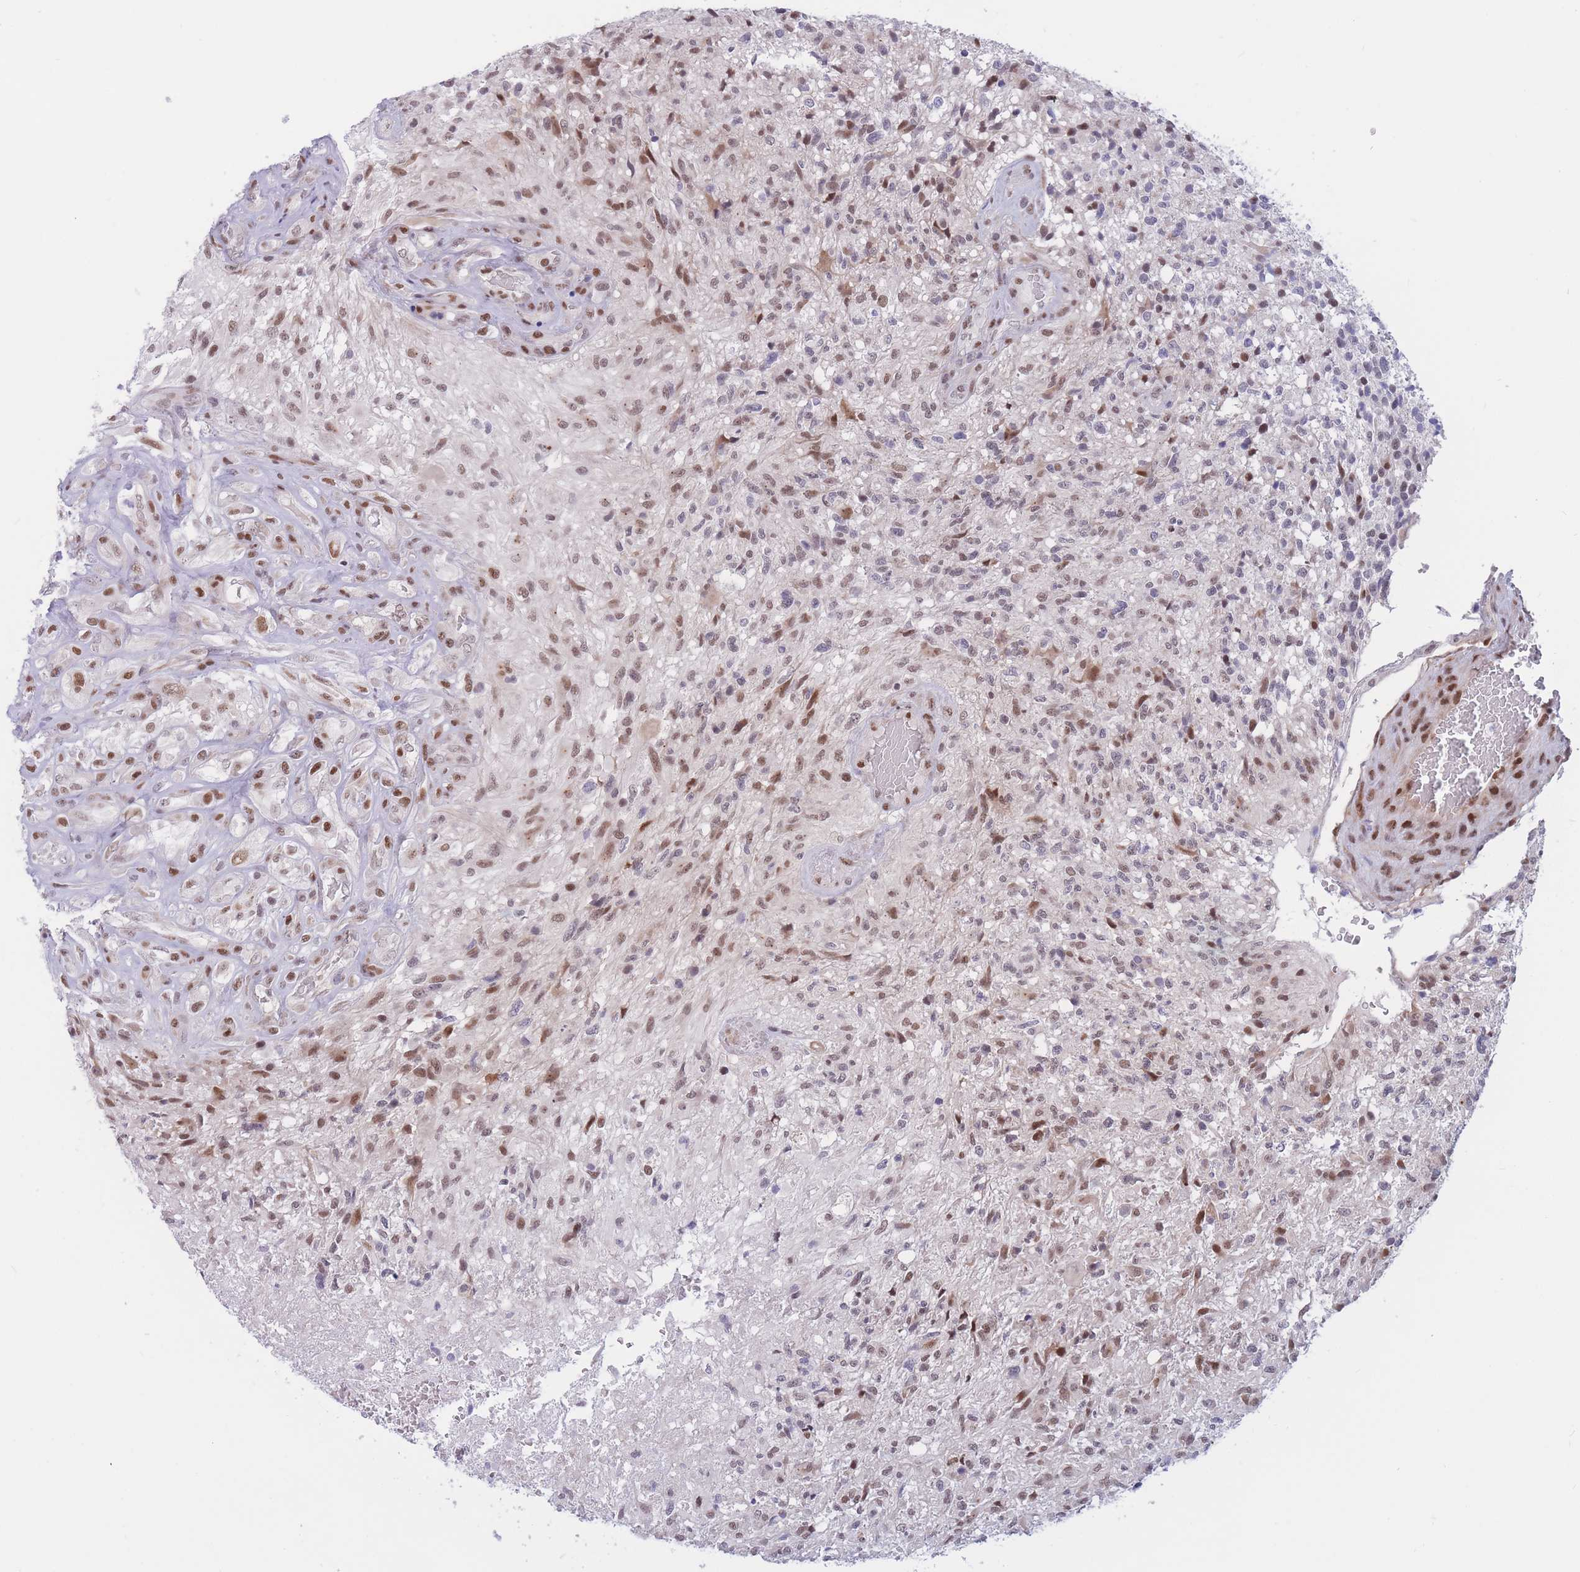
{"staining": {"intensity": "moderate", "quantity": "<25%", "location": "nuclear"}, "tissue": "glioma", "cell_type": "Tumor cells", "image_type": "cancer", "snomed": [{"axis": "morphology", "description": "Glioma, malignant, High grade"}, {"axis": "topography", "description": "Brain"}], "caption": "The image shows staining of malignant high-grade glioma, revealing moderate nuclear protein positivity (brown color) within tumor cells. (DAB = brown stain, brightfield microscopy at high magnification).", "gene": "BCL9L", "patient": {"sex": "male", "age": 56}}